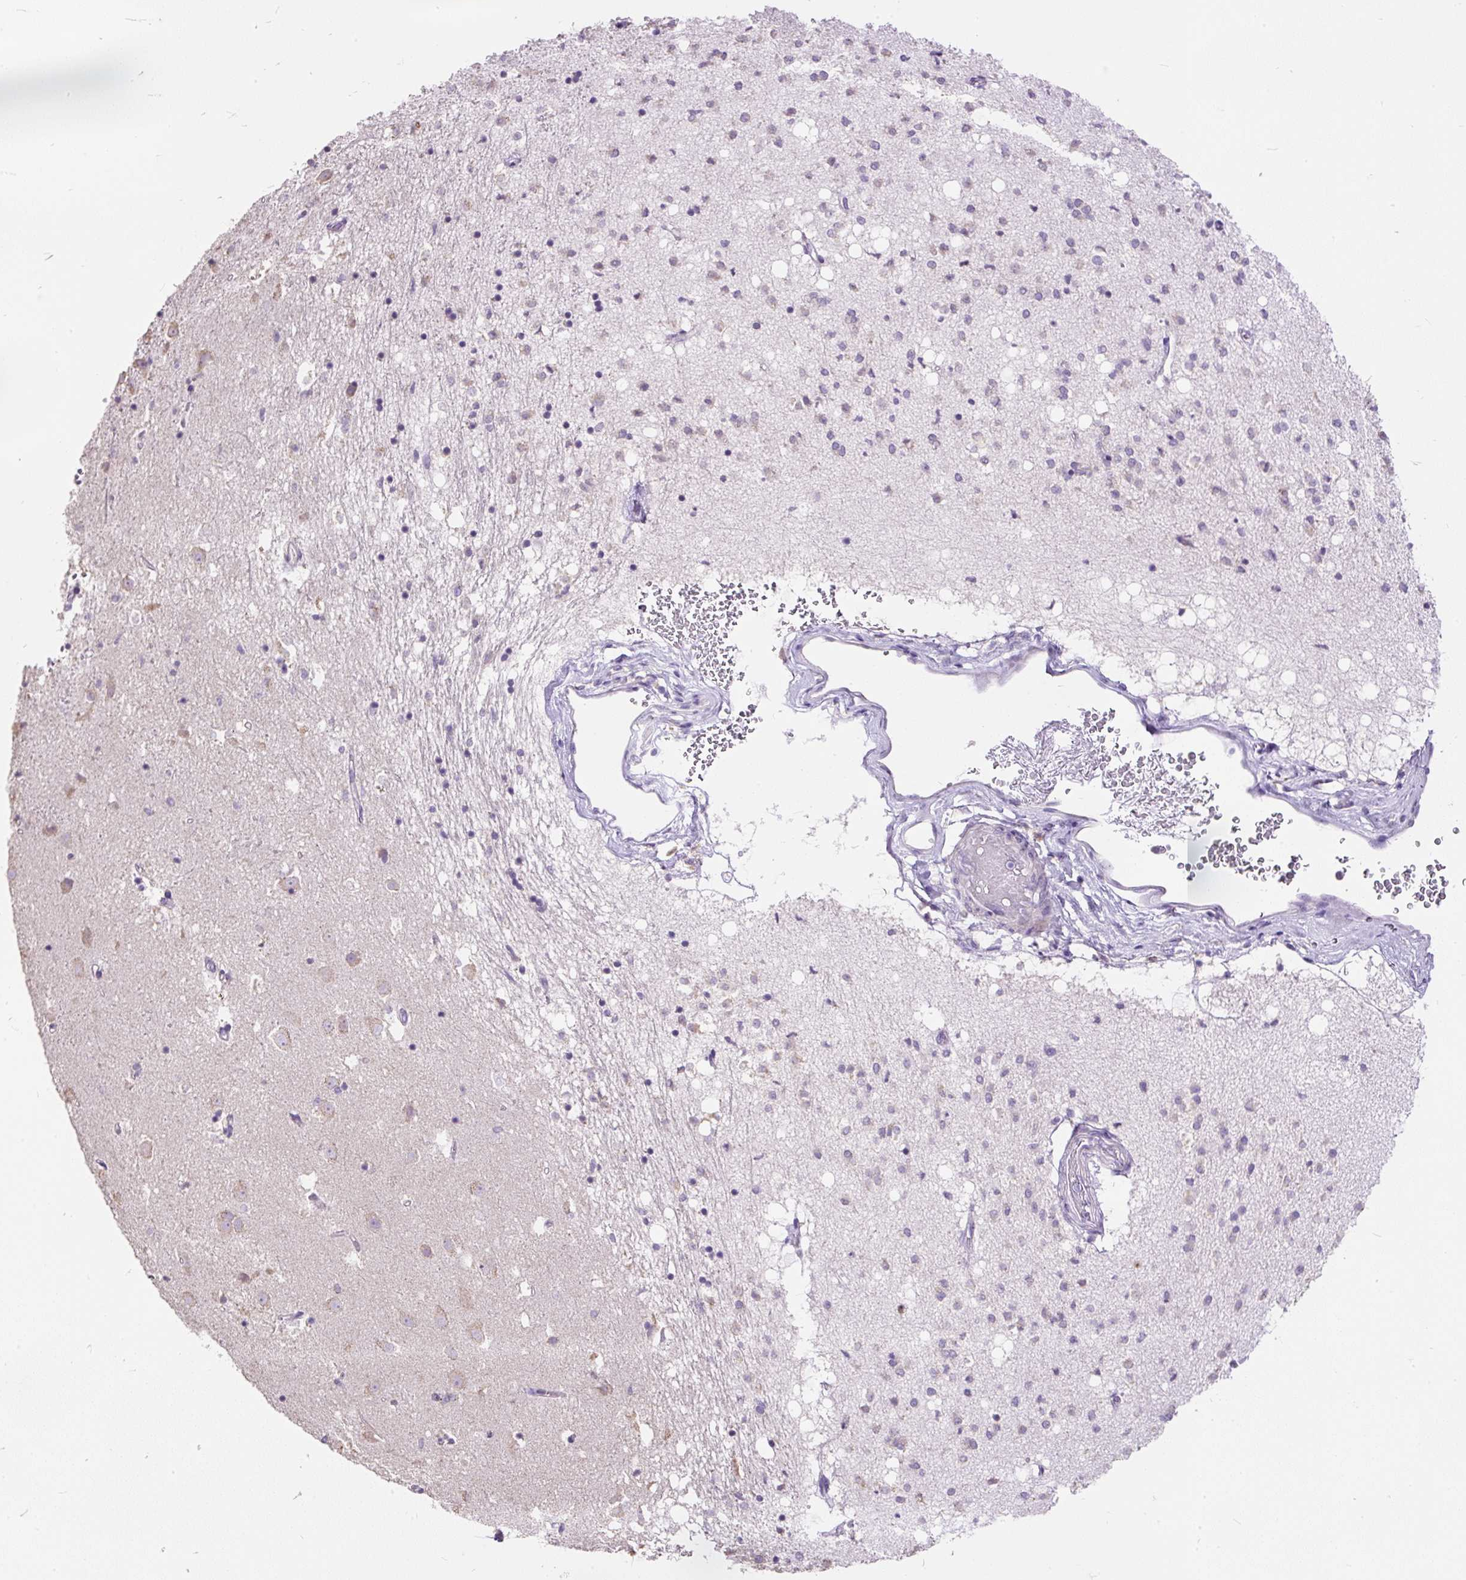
{"staining": {"intensity": "weak", "quantity": "<25%", "location": "cytoplasmic/membranous"}, "tissue": "caudate", "cell_type": "Glial cells", "image_type": "normal", "snomed": [{"axis": "morphology", "description": "Normal tissue, NOS"}, {"axis": "topography", "description": "Lateral ventricle wall"}], "caption": "The IHC histopathology image has no significant positivity in glial cells of caudate. Brightfield microscopy of IHC stained with DAB (3,3'-diaminobenzidine) (brown) and hematoxylin (blue), captured at high magnification.", "gene": "GBX1", "patient": {"sex": "male", "age": 58}}